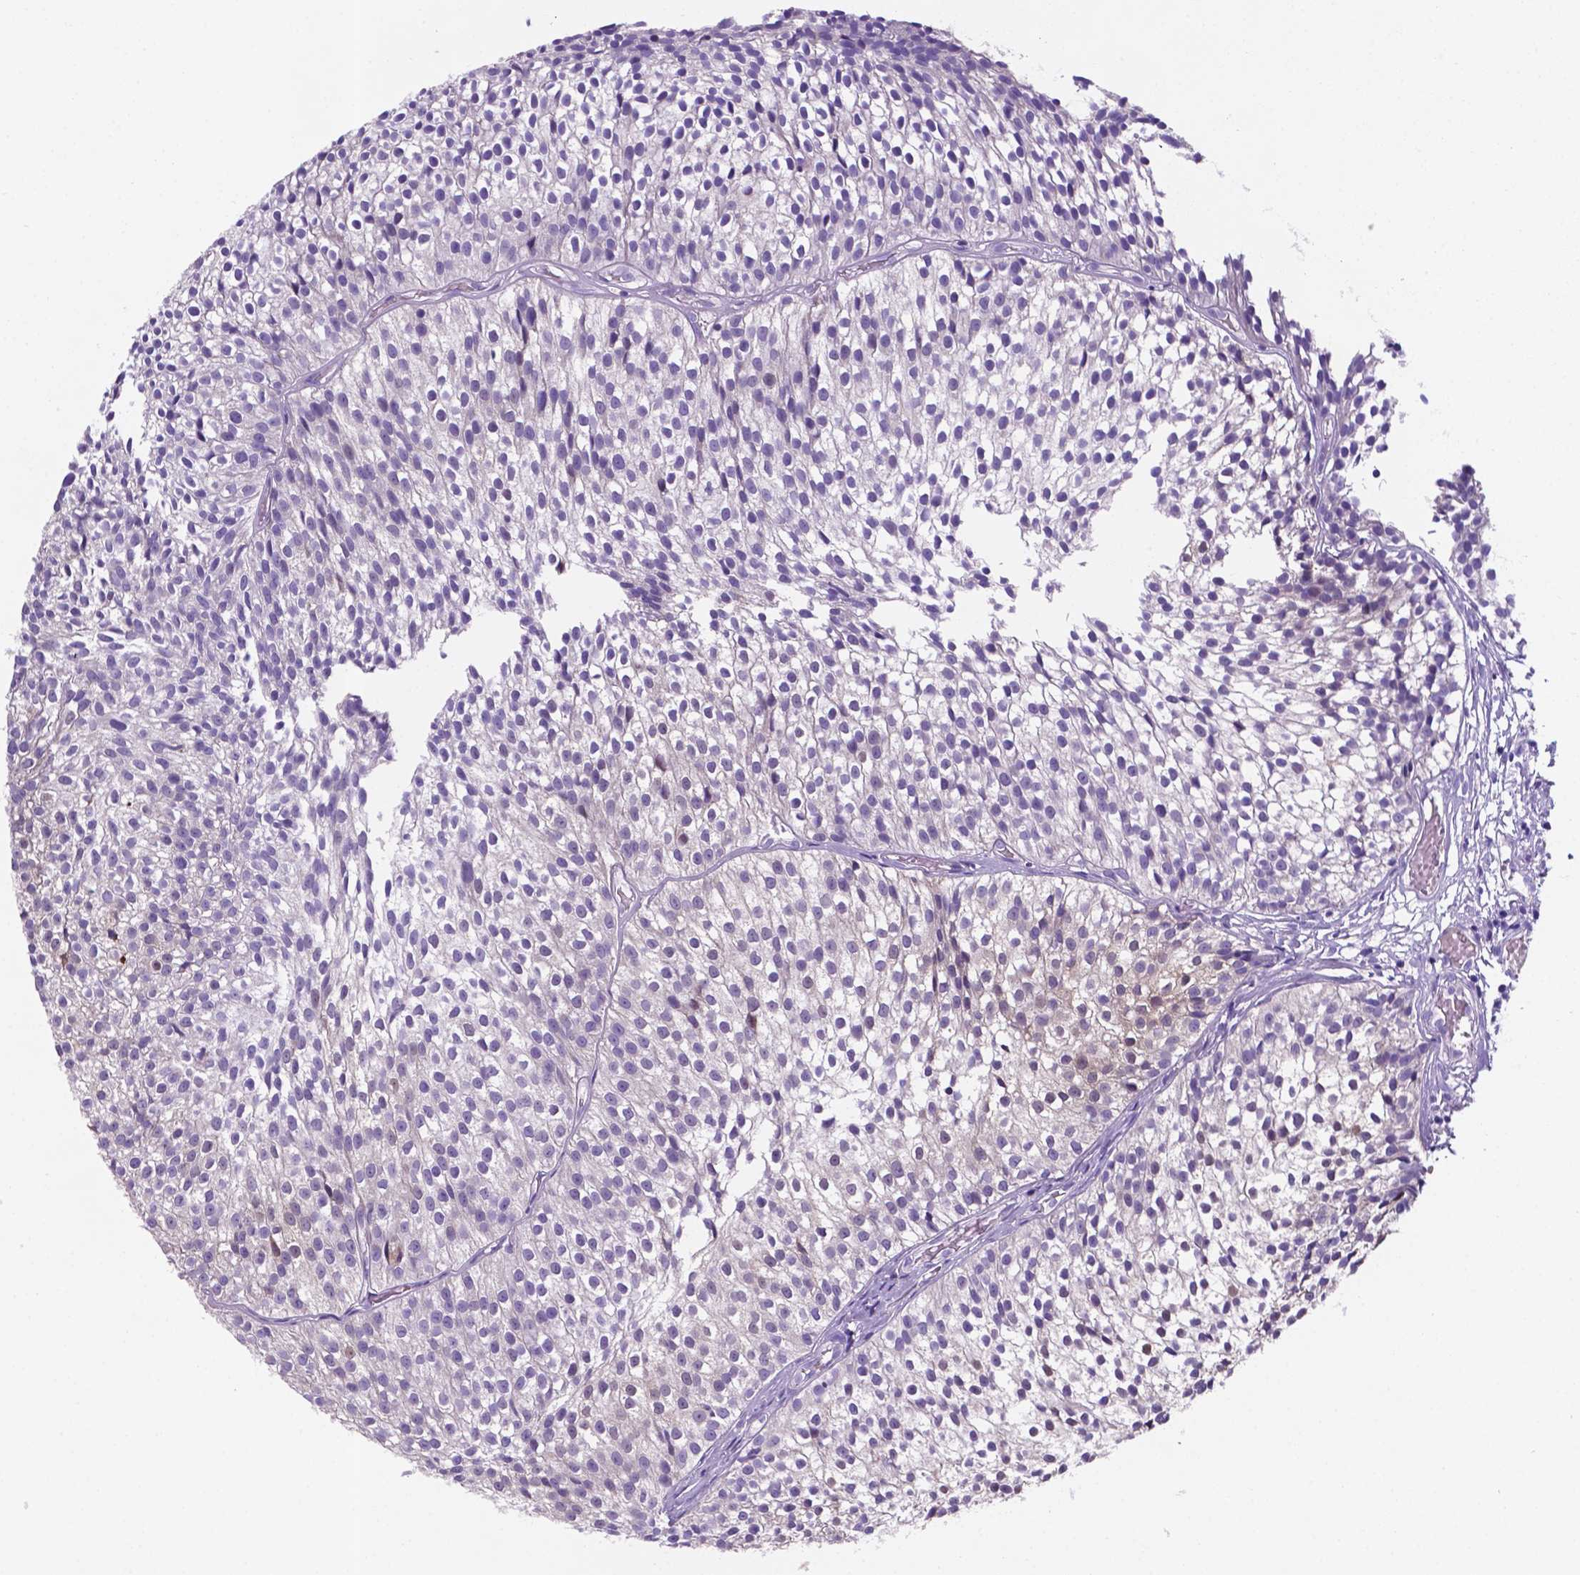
{"staining": {"intensity": "negative", "quantity": "none", "location": "none"}, "tissue": "urothelial cancer", "cell_type": "Tumor cells", "image_type": "cancer", "snomed": [{"axis": "morphology", "description": "Urothelial carcinoma, Low grade"}, {"axis": "topography", "description": "Urinary bladder"}], "caption": "Urothelial carcinoma (low-grade) was stained to show a protein in brown. There is no significant expression in tumor cells. The staining is performed using DAB (3,3'-diaminobenzidine) brown chromogen with nuclei counter-stained in using hematoxylin.", "gene": "TM4SF20", "patient": {"sex": "male", "age": 63}}